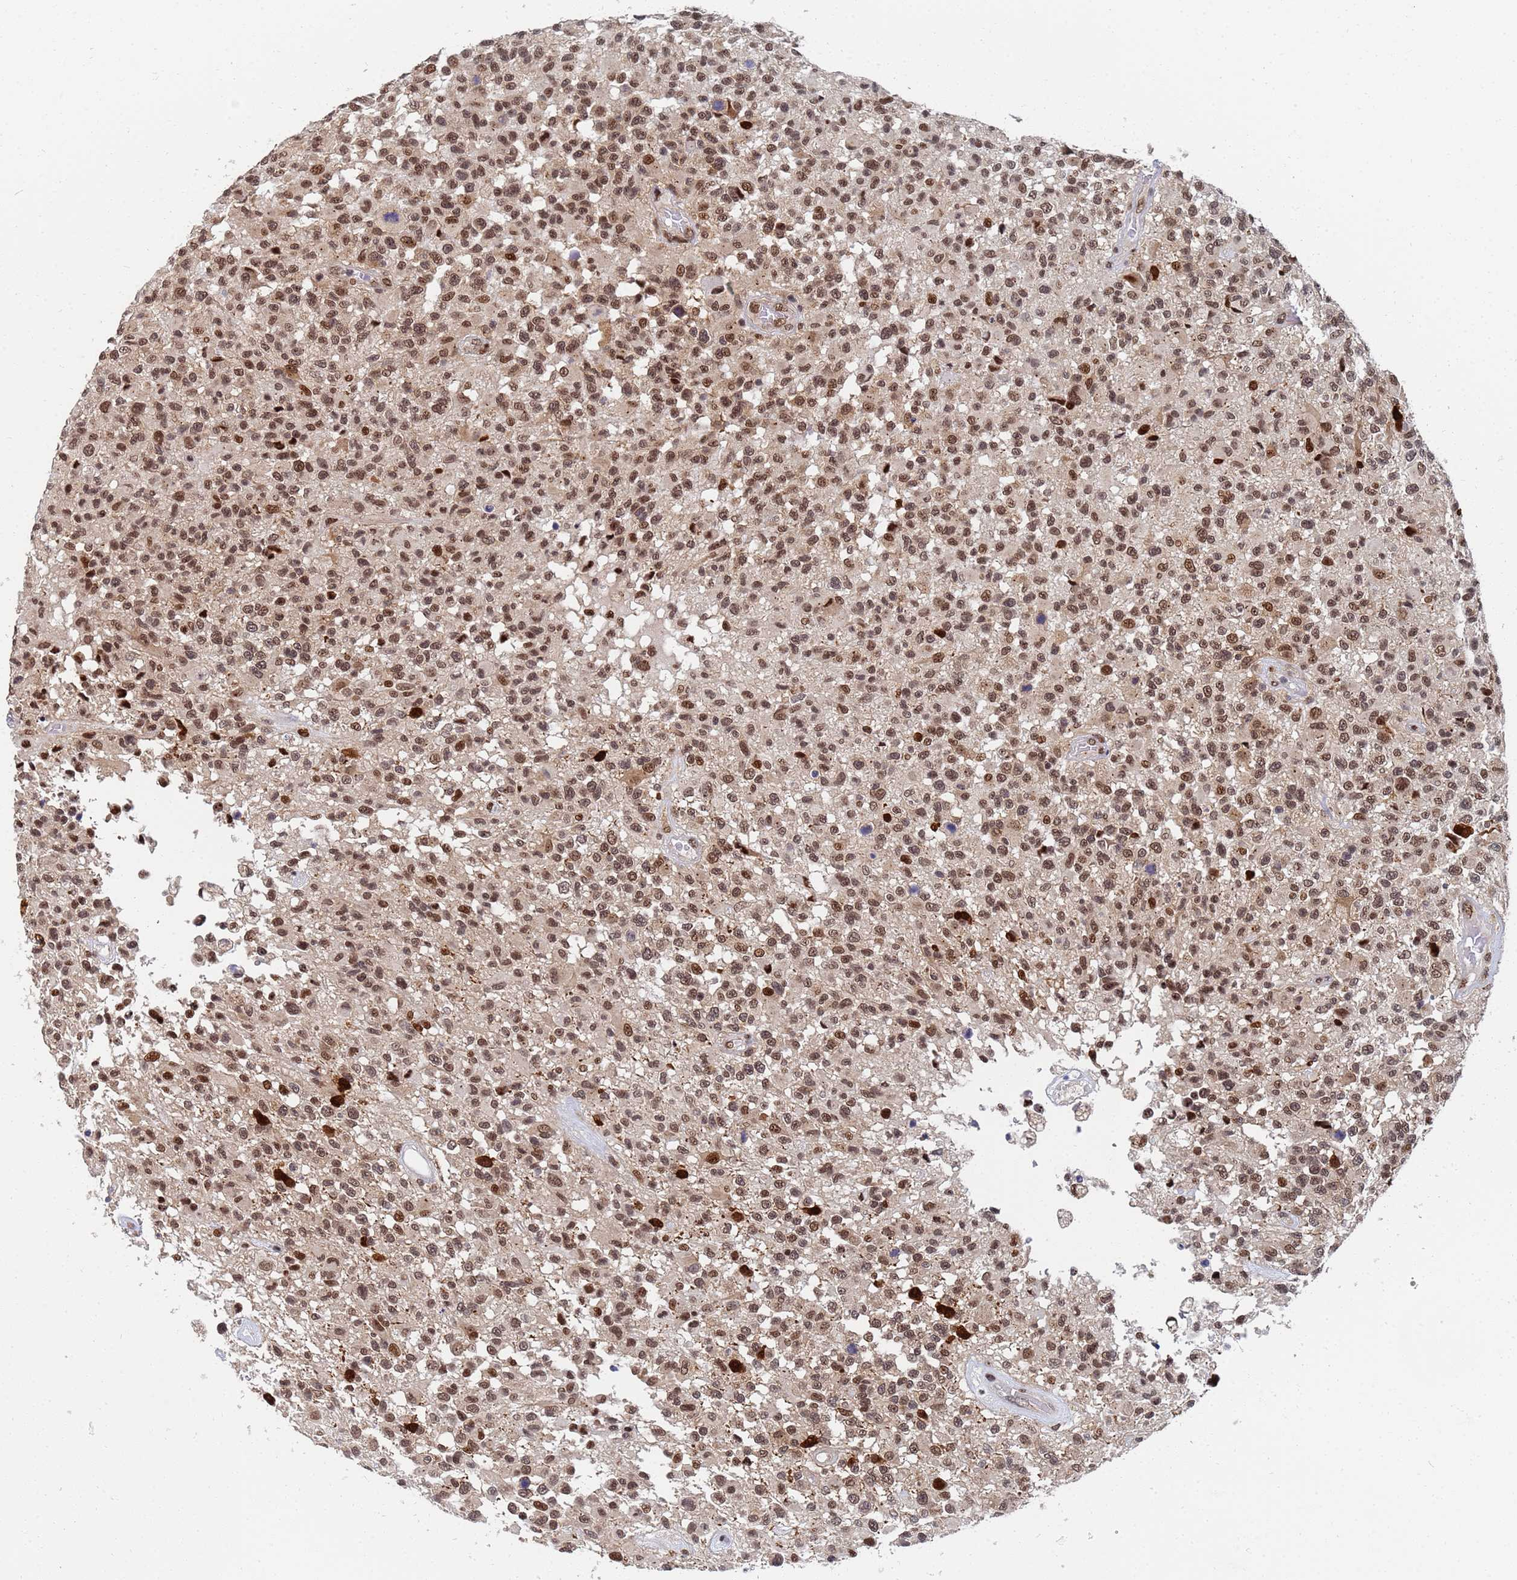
{"staining": {"intensity": "moderate", "quantity": ">75%", "location": "nuclear"}, "tissue": "glioma", "cell_type": "Tumor cells", "image_type": "cancer", "snomed": [{"axis": "morphology", "description": "Glioma, malignant, High grade"}, {"axis": "morphology", "description": "Glioblastoma, NOS"}, {"axis": "topography", "description": "Brain"}], "caption": "Protein staining of glioblastoma tissue reveals moderate nuclear expression in about >75% of tumor cells.", "gene": "AP5Z1", "patient": {"sex": "male", "age": 60}}